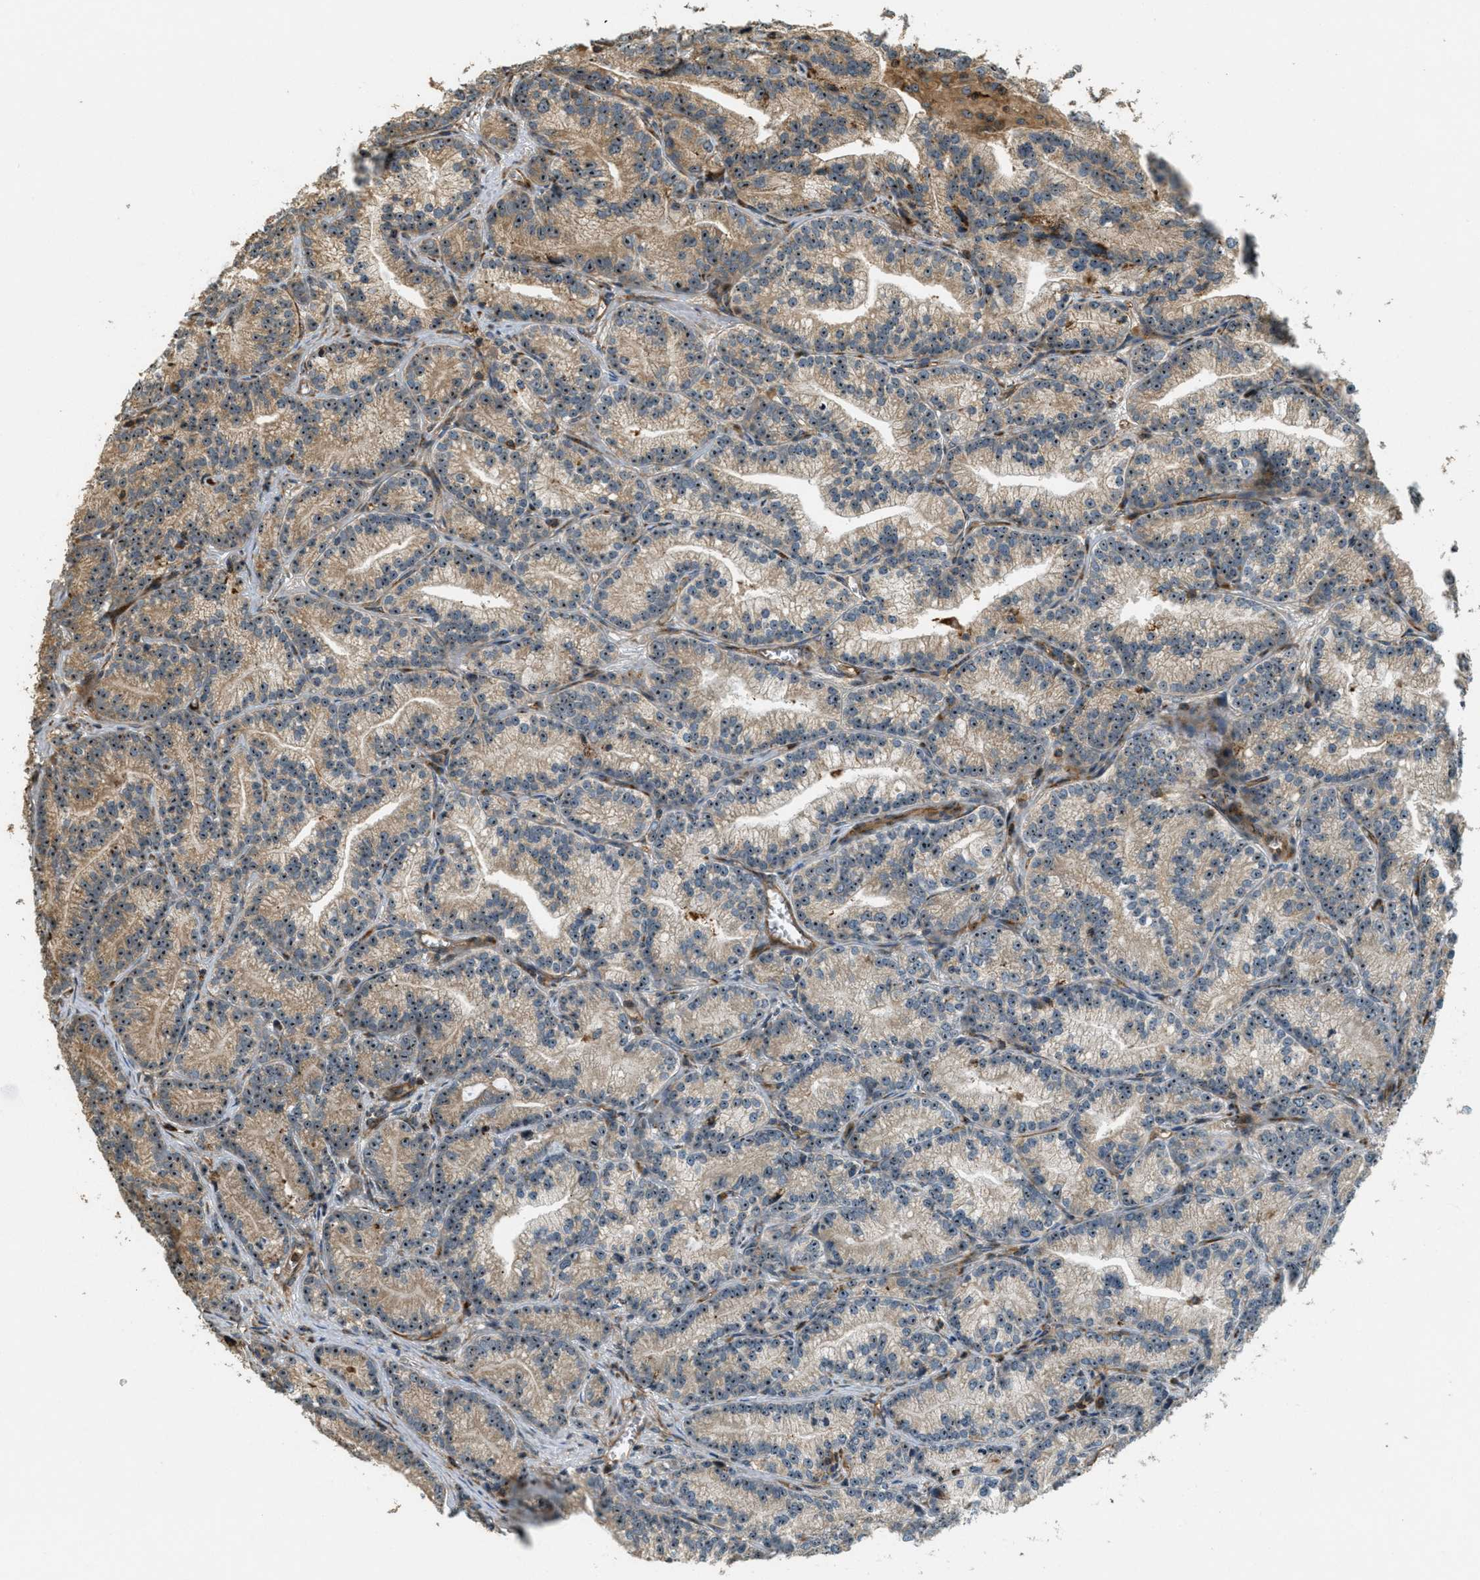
{"staining": {"intensity": "moderate", "quantity": ">75%", "location": "cytoplasmic/membranous,nuclear"}, "tissue": "prostate cancer", "cell_type": "Tumor cells", "image_type": "cancer", "snomed": [{"axis": "morphology", "description": "Adenocarcinoma, Low grade"}, {"axis": "topography", "description": "Prostate"}], "caption": "Immunohistochemical staining of human prostate cancer reveals medium levels of moderate cytoplasmic/membranous and nuclear expression in about >75% of tumor cells.", "gene": "LRP12", "patient": {"sex": "male", "age": 89}}